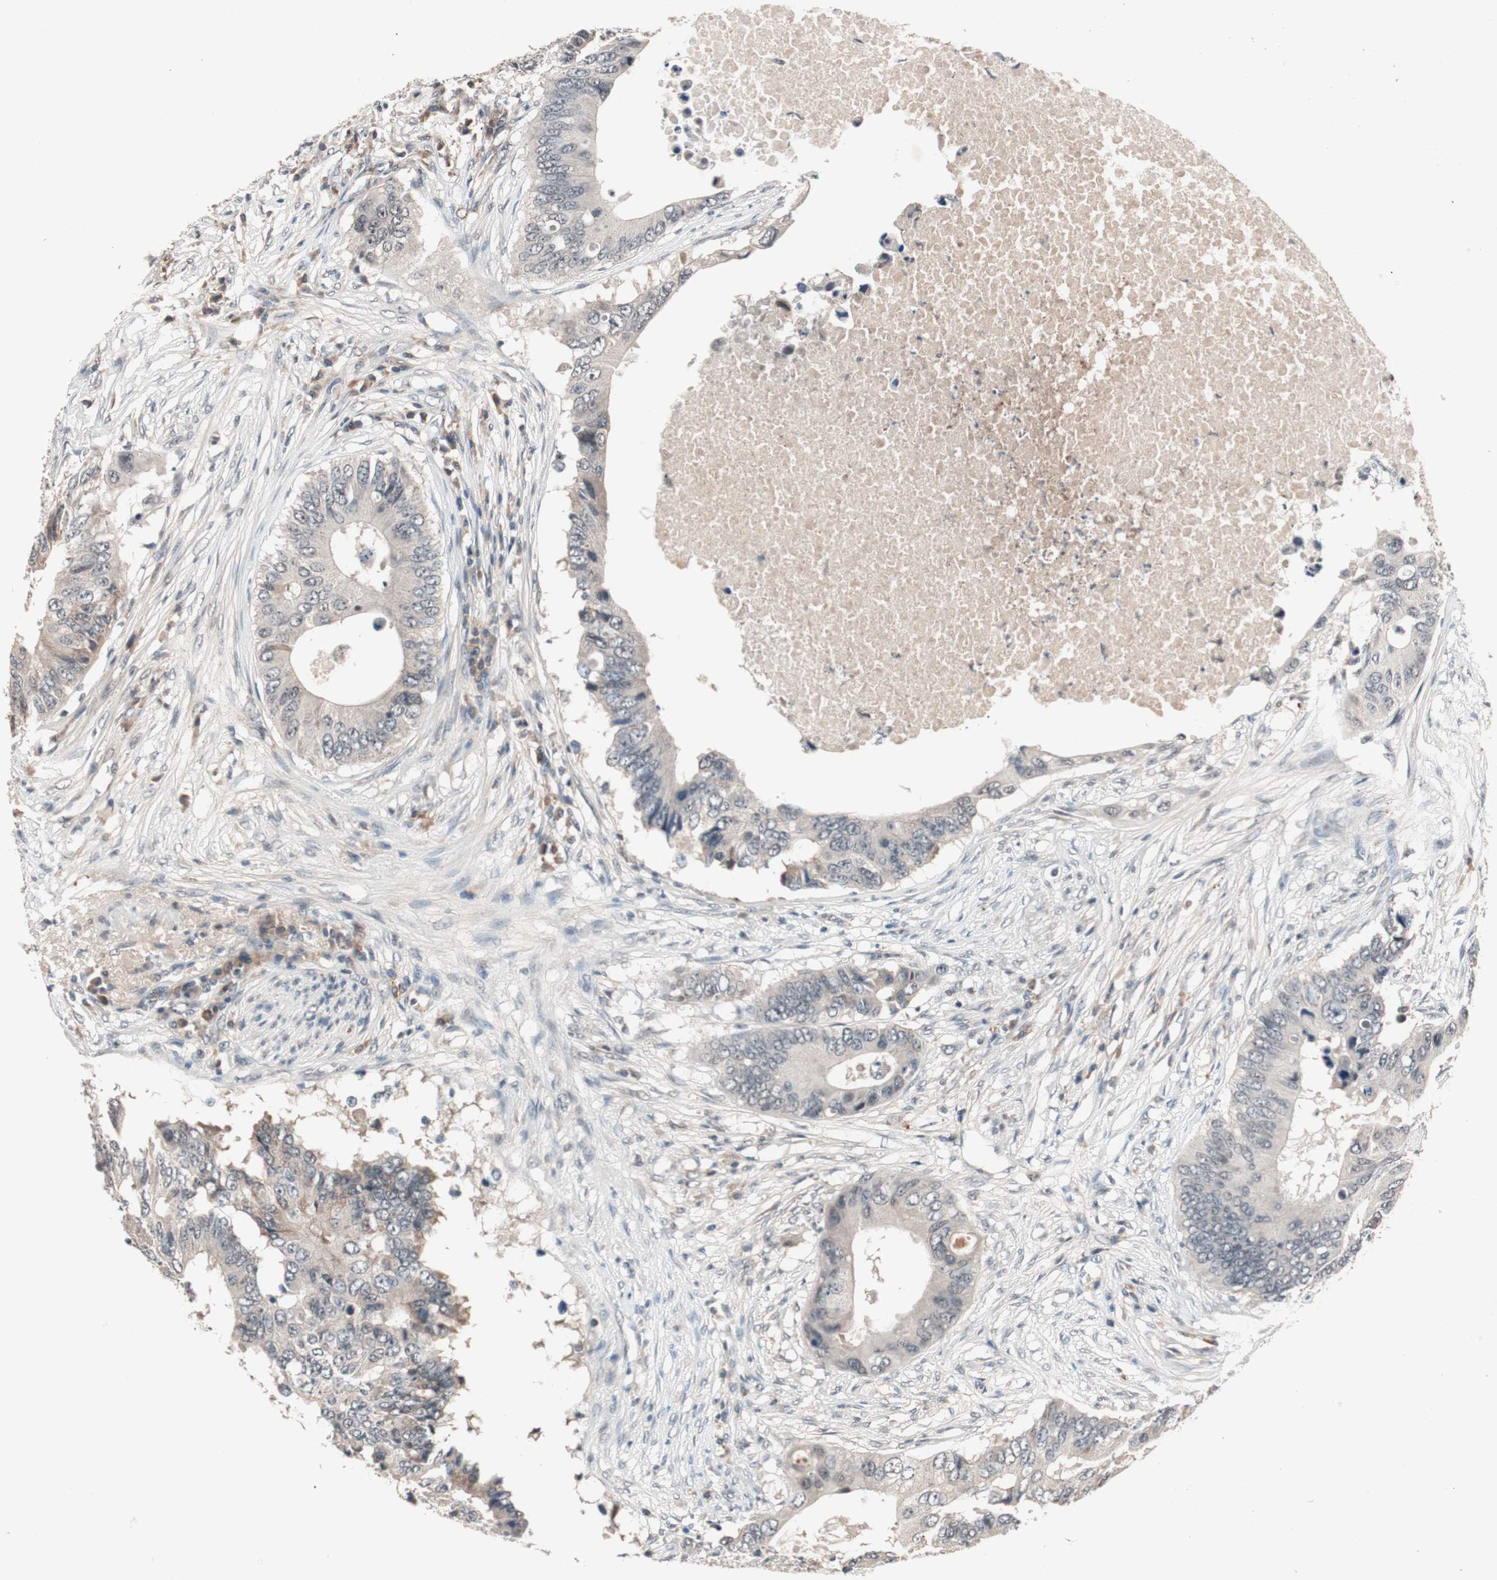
{"staining": {"intensity": "weak", "quantity": "<25%", "location": "cytoplasmic/membranous"}, "tissue": "colorectal cancer", "cell_type": "Tumor cells", "image_type": "cancer", "snomed": [{"axis": "morphology", "description": "Adenocarcinoma, NOS"}, {"axis": "topography", "description": "Colon"}], "caption": "A high-resolution image shows IHC staining of adenocarcinoma (colorectal), which exhibits no significant staining in tumor cells.", "gene": "NFRKB", "patient": {"sex": "male", "age": 71}}